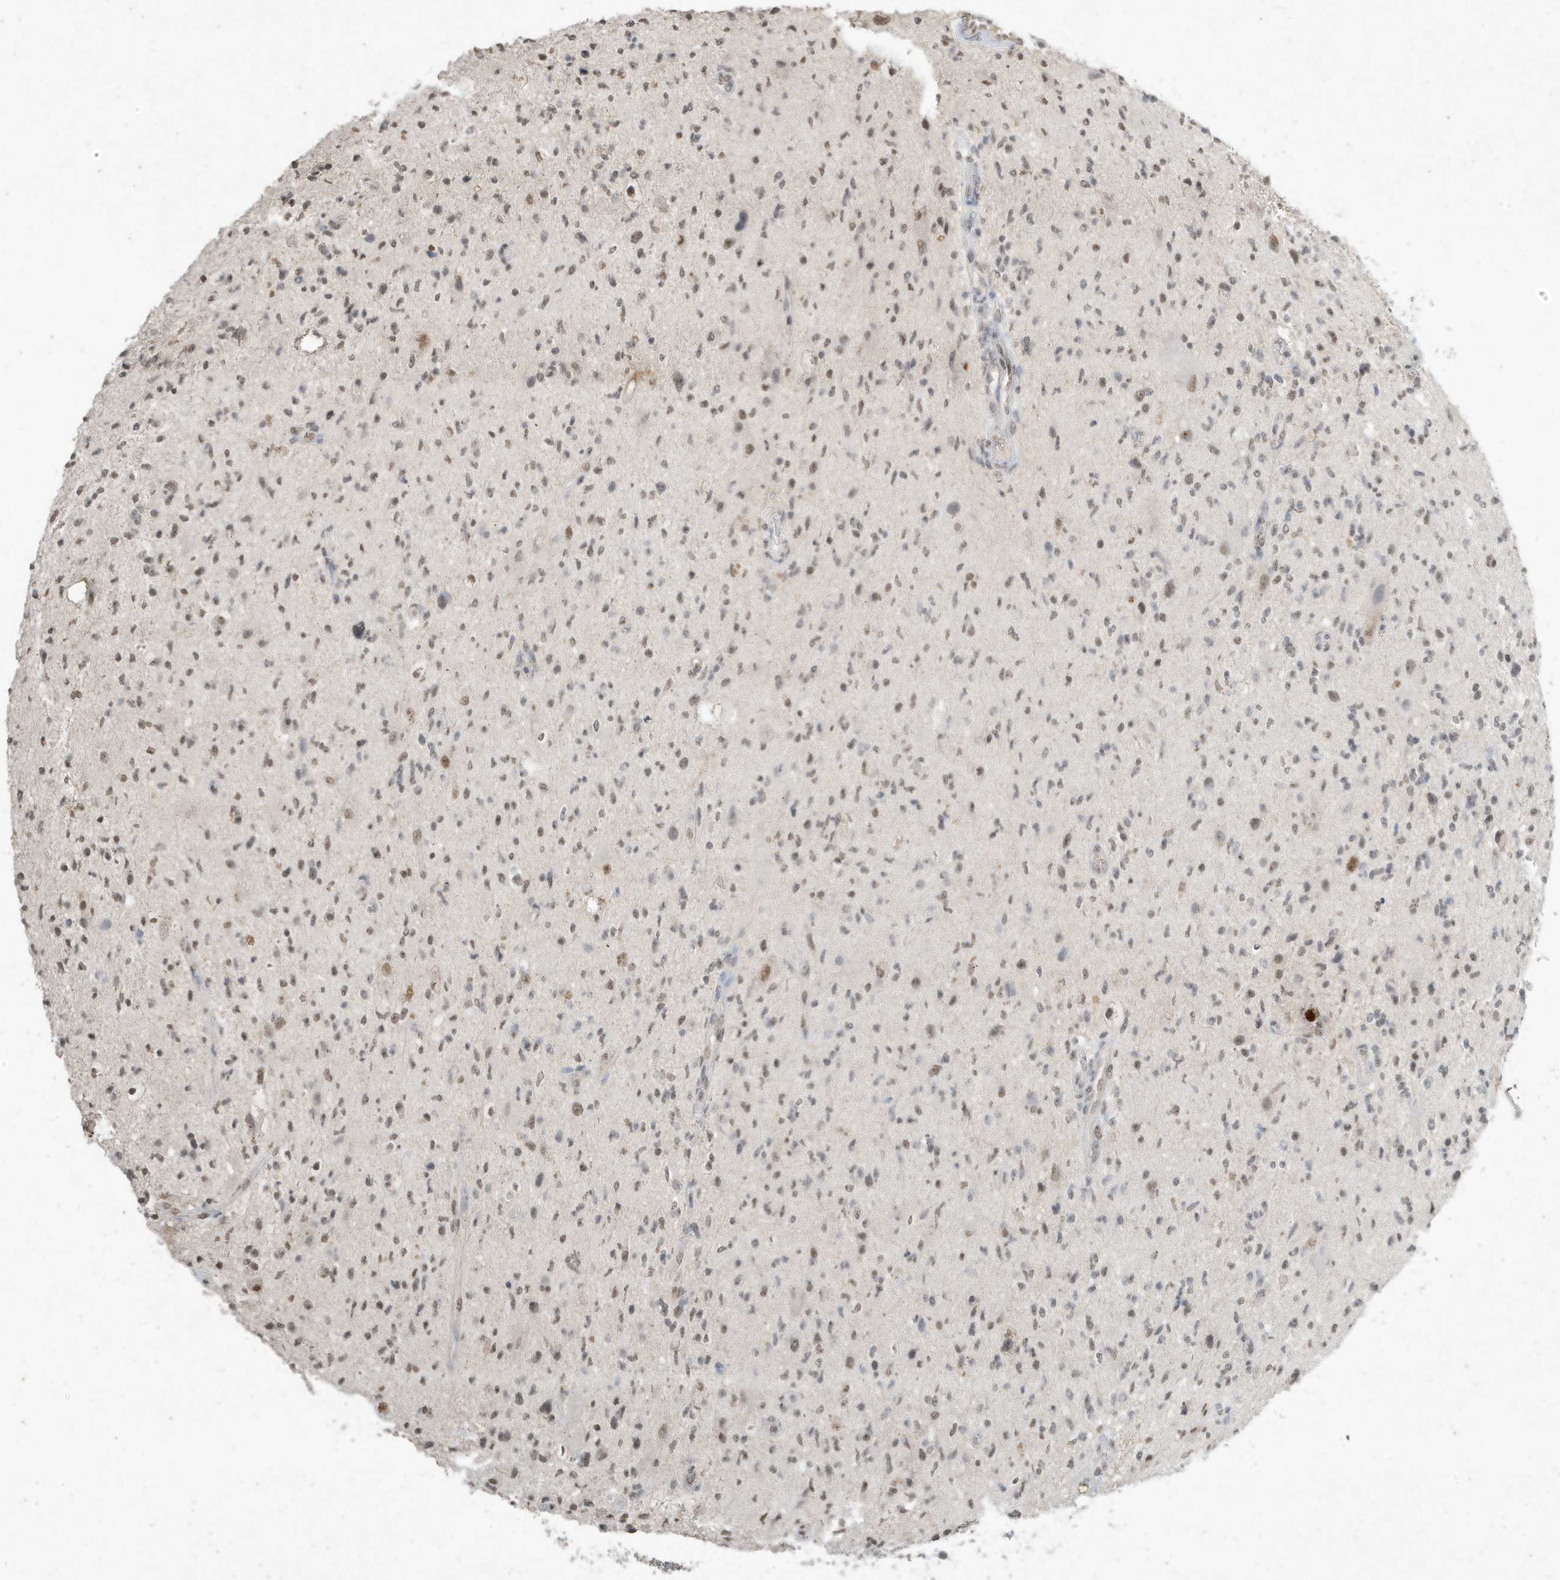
{"staining": {"intensity": "weak", "quantity": ">75%", "location": "nuclear"}, "tissue": "glioma", "cell_type": "Tumor cells", "image_type": "cancer", "snomed": [{"axis": "morphology", "description": "Glioma, malignant, High grade"}, {"axis": "topography", "description": "Brain"}], "caption": "Tumor cells reveal low levels of weak nuclear positivity in approximately >75% of cells in malignant glioma (high-grade).", "gene": "DEFA1", "patient": {"sex": "male", "age": 48}}